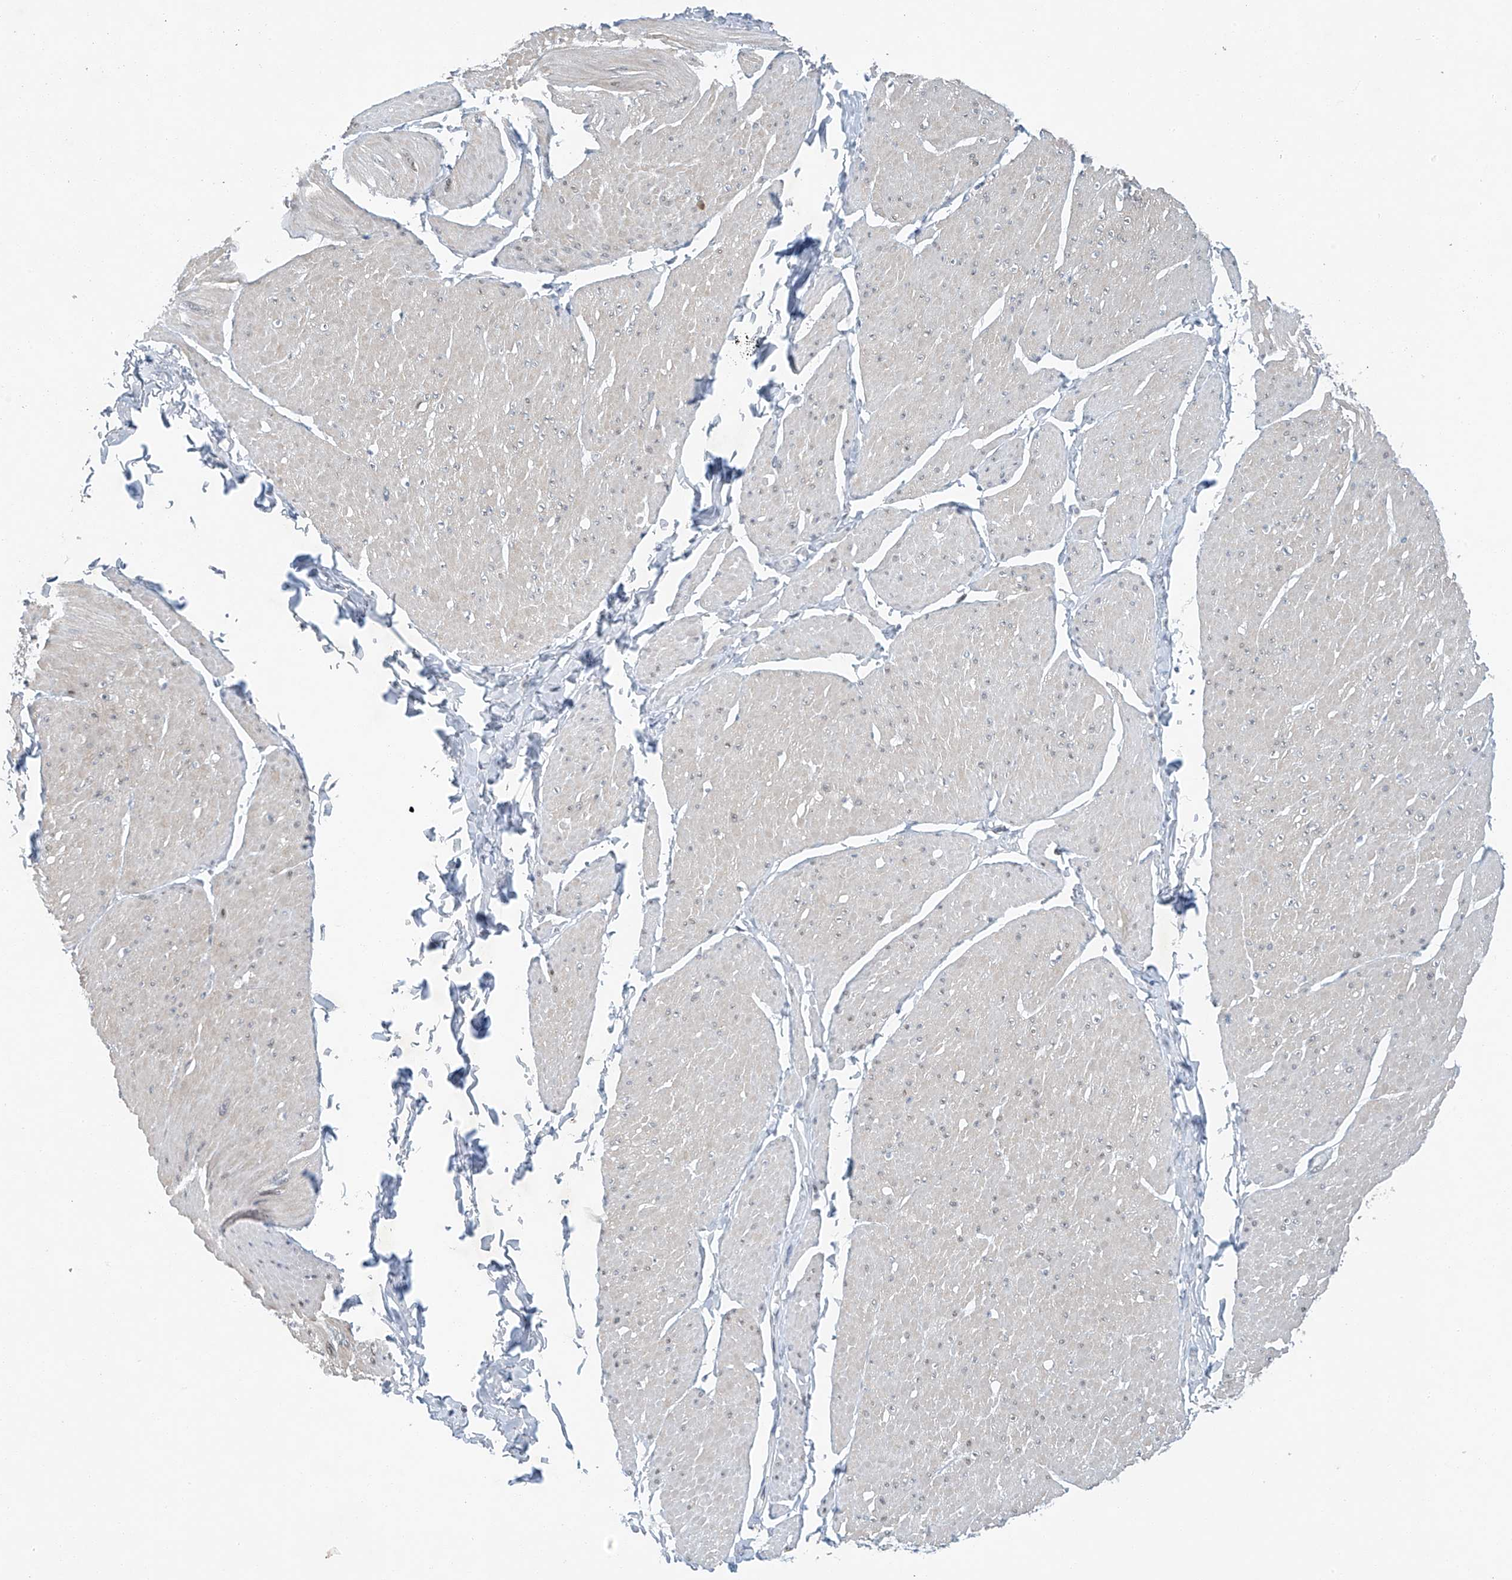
{"staining": {"intensity": "negative", "quantity": "none", "location": "none"}, "tissue": "smooth muscle", "cell_type": "Smooth muscle cells", "image_type": "normal", "snomed": [{"axis": "morphology", "description": "Urothelial carcinoma, High grade"}, {"axis": "topography", "description": "Urinary bladder"}], "caption": "Histopathology image shows no significant protein staining in smooth muscle cells of benign smooth muscle. (DAB (3,3'-diaminobenzidine) IHC visualized using brightfield microscopy, high magnification).", "gene": "TAF8", "patient": {"sex": "male", "age": 46}}